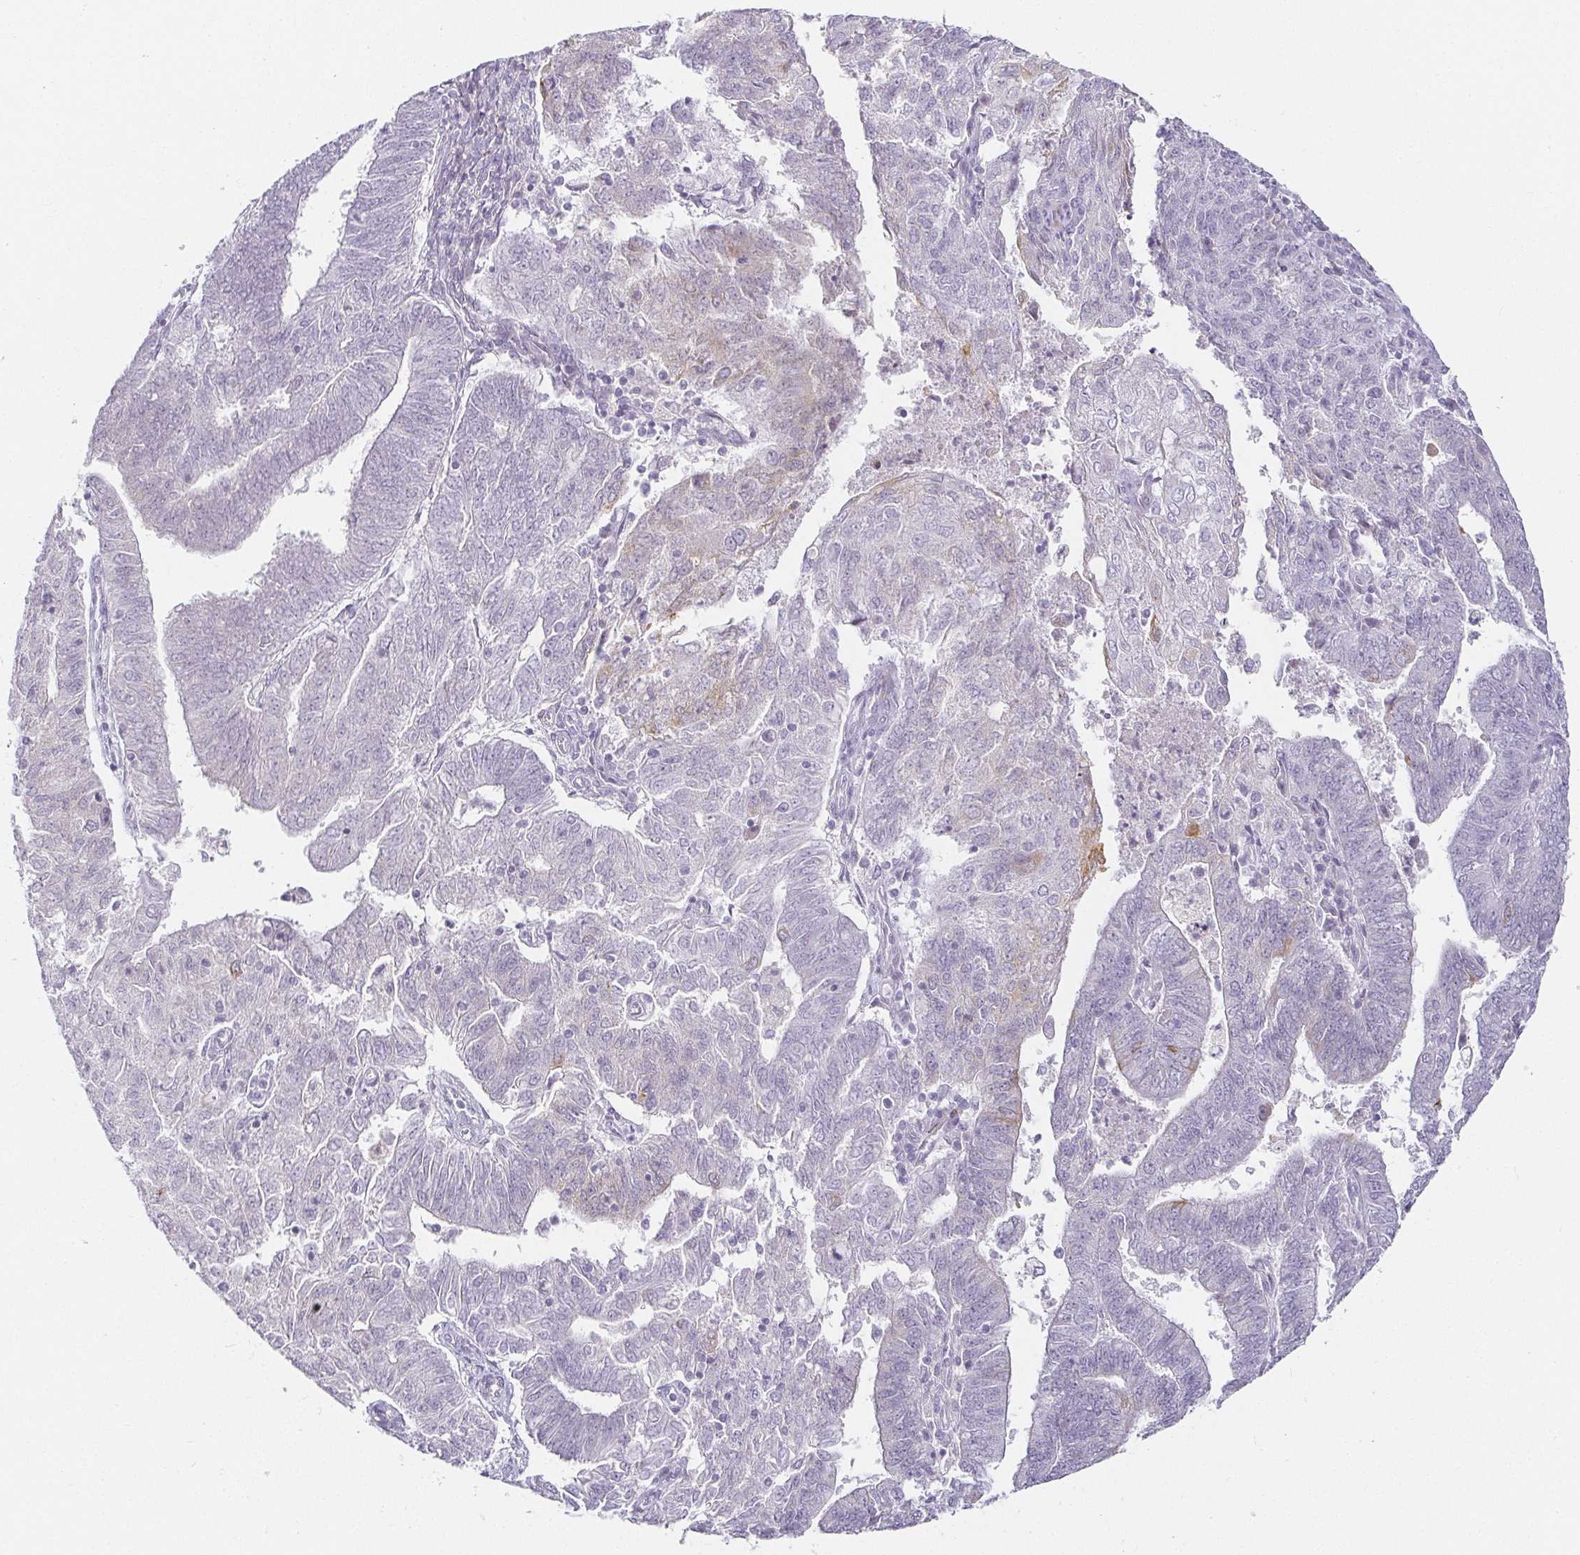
{"staining": {"intensity": "moderate", "quantity": "<25%", "location": "cytoplasmic/membranous"}, "tissue": "endometrial cancer", "cell_type": "Tumor cells", "image_type": "cancer", "snomed": [{"axis": "morphology", "description": "Adenocarcinoma, NOS"}, {"axis": "topography", "description": "Endometrium"}], "caption": "Moderate cytoplasmic/membranous protein staining is present in about <25% of tumor cells in adenocarcinoma (endometrial).", "gene": "ACAN", "patient": {"sex": "female", "age": 82}}